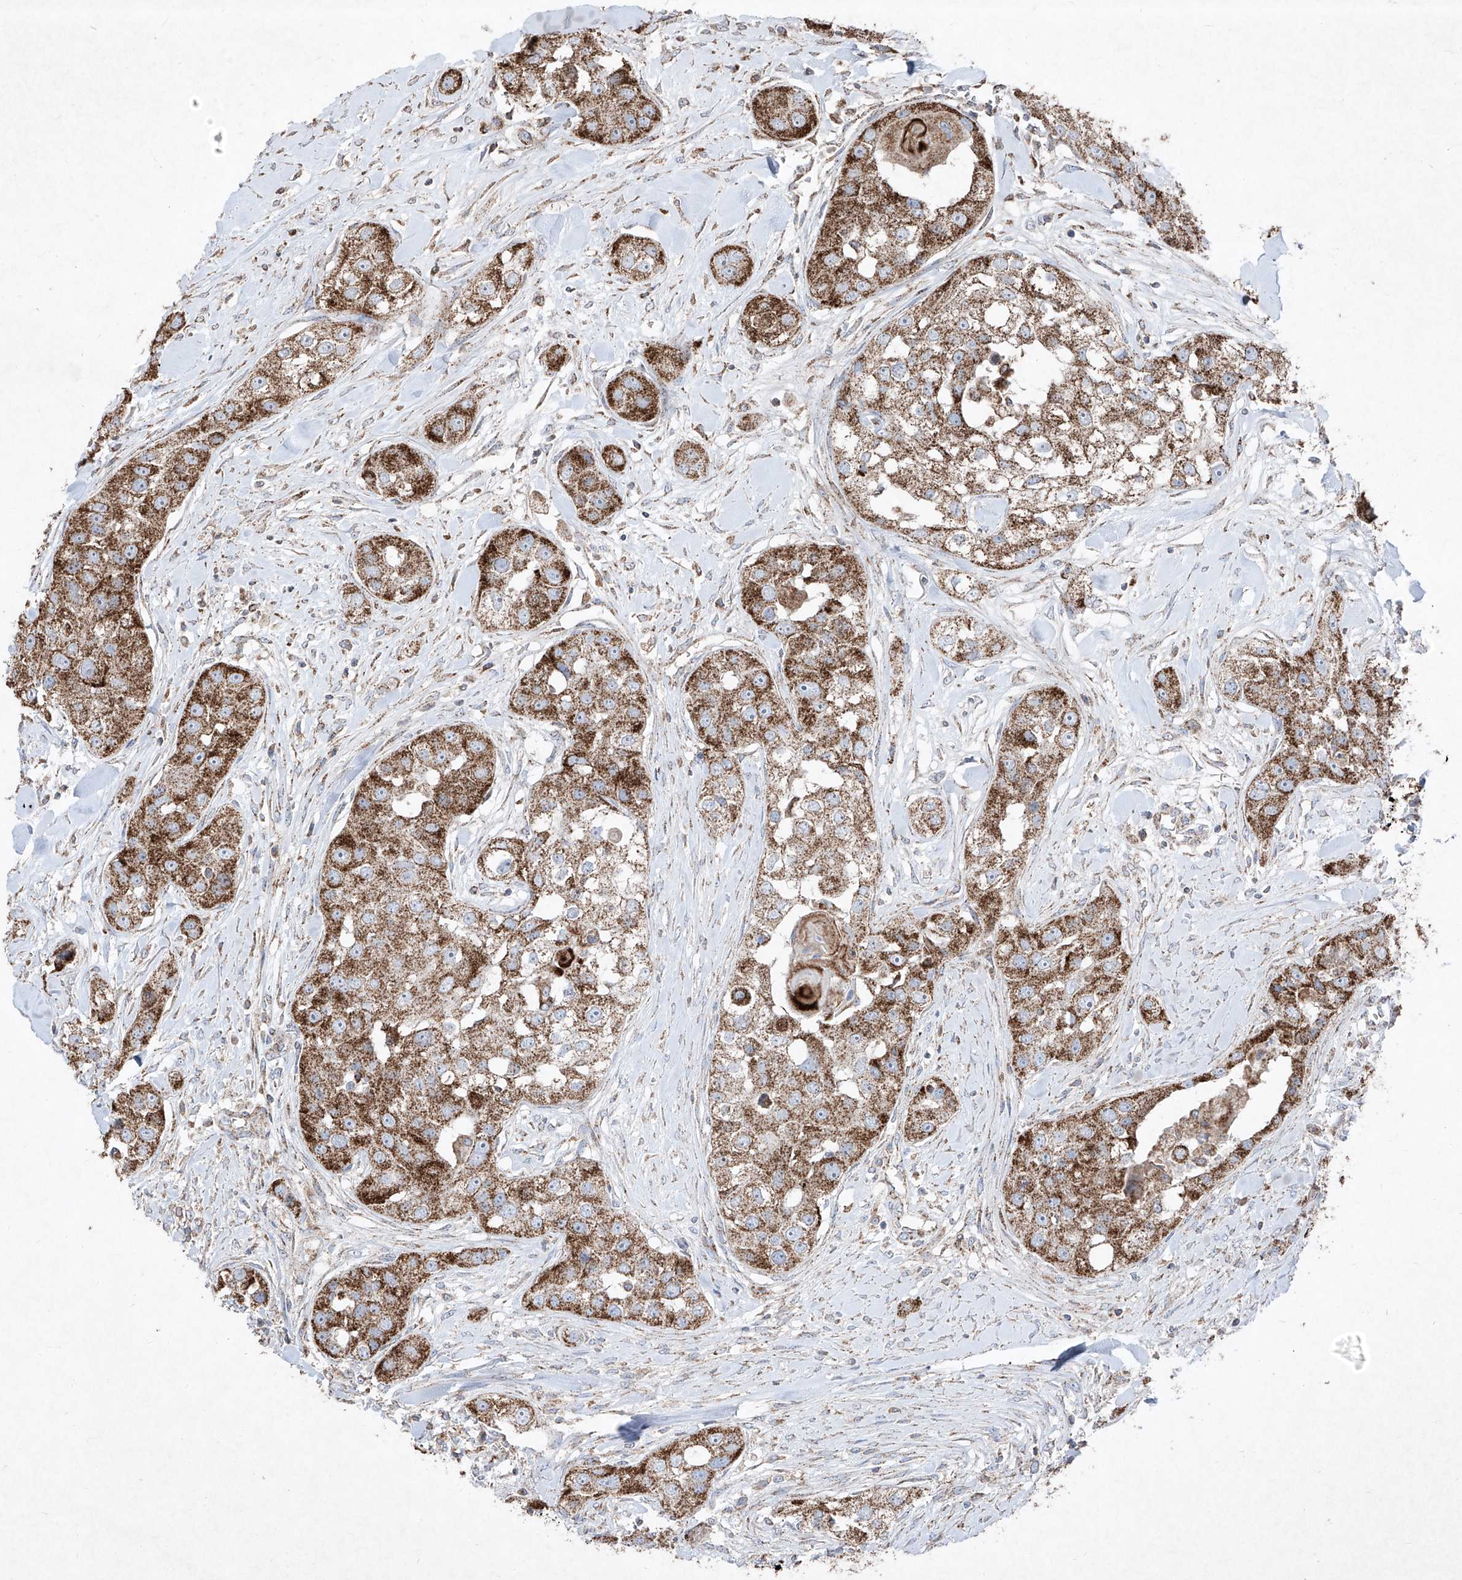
{"staining": {"intensity": "moderate", "quantity": ">75%", "location": "cytoplasmic/membranous"}, "tissue": "head and neck cancer", "cell_type": "Tumor cells", "image_type": "cancer", "snomed": [{"axis": "morphology", "description": "Normal tissue, NOS"}, {"axis": "morphology", "description": "Squamous cell carcinoma, NOS"}, {"axis": "topography", "description": "Skeletal muscle"}, {"axis": "topography", "description": "Head-Neck"}], "caption": "Moderate cytoplasmic/membranous expression is seen in about >75% of tumor cells in head and neck squamous cell carcinoma.", "gene": "ABCD3", "patient": {"sex": "male", "age": 51}}